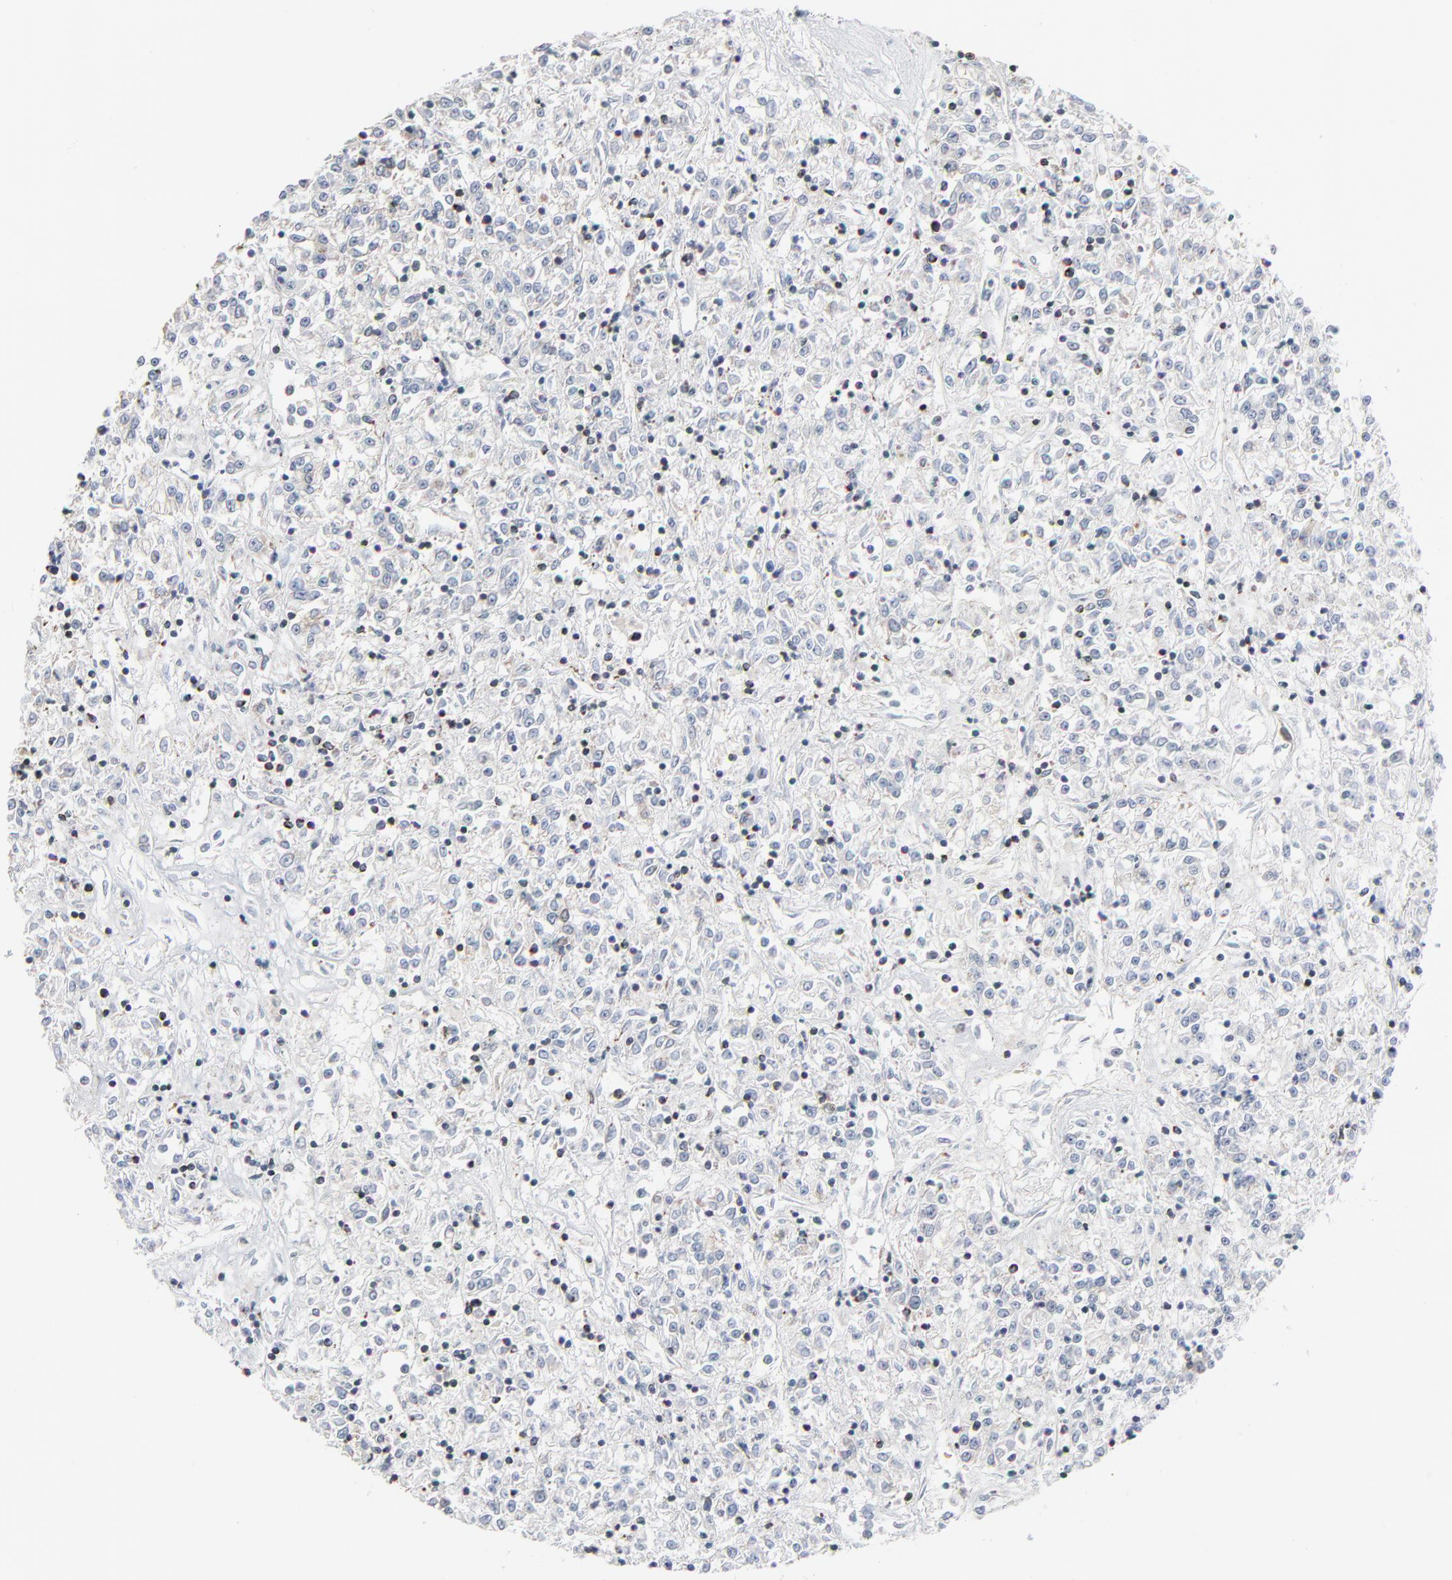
{"staining": {"intensity": "negative", "quantity": "none", "location": "none"}, "tissue": "renal cancer", "cell_type": "Tumor cells", "image_type": "cancer", "snomed": [{"axis": "morphology", "description": "Adenocarcinoma, NOS"}, {"axis": "topography", "description": "Kidney"}], "caption": "Immunohistochemistry (IHC) micrograph of human adenocarcinoma (renal) stained for a protein (brown), which demonstrates no expression in tumor cells. (DAB IHC, high magnification).", "gene": "PHGDH", "patient": {"sex": "female", "age": 76}}